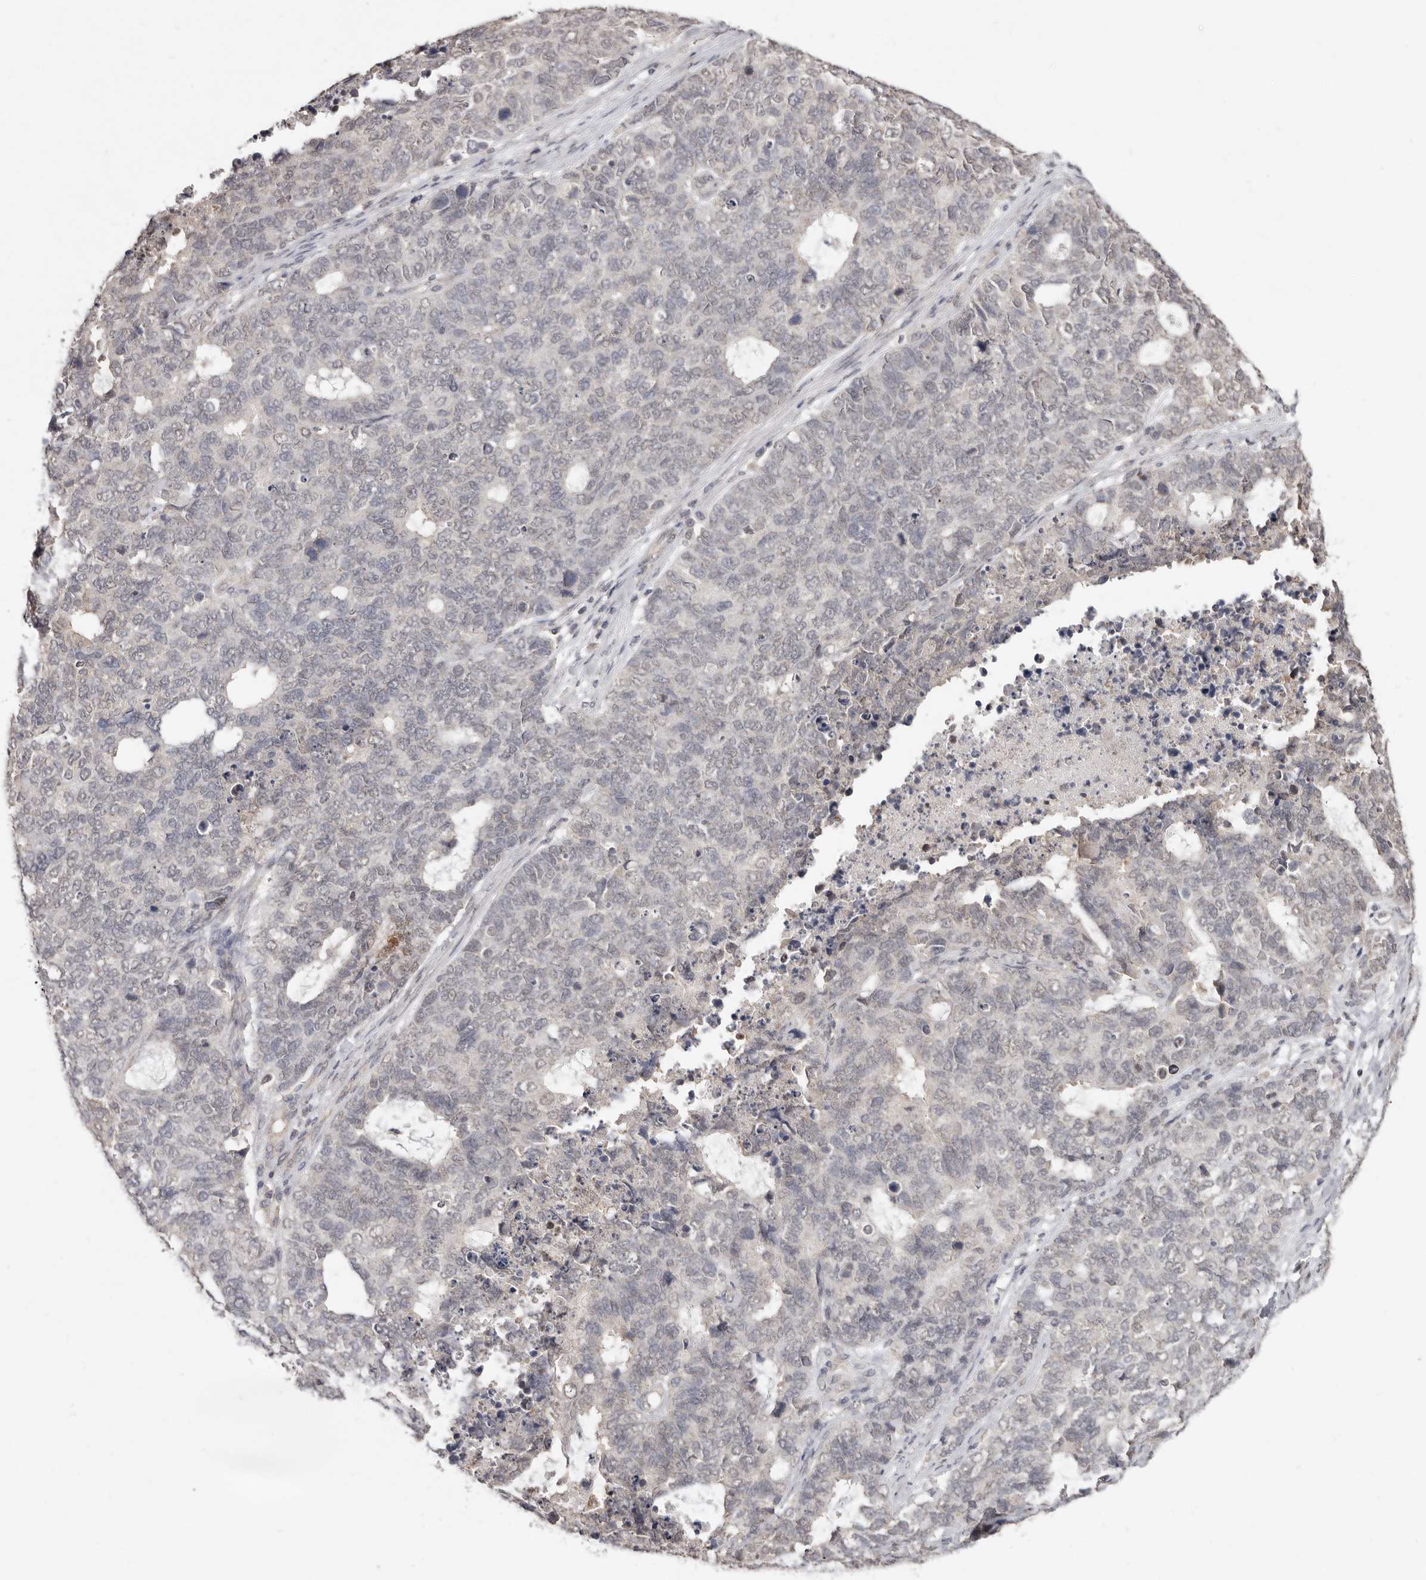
{"staining": {"intensity": "negative", "quantity": "none", "location": "none"}, "tissue": "cervical cancer", "cell_type": "Tumor cells", "image_type": "cancer", "snomed": [{"axis": "morphology", "description": "Squamous cell carcinoma, NOS"}, {"axis": "topography", "description": "Cervix"}], "caption": "There is no significant positivity in tumor cells of squamous cell carcinoma (cervical).", "gene": "LINGO2", "patient": {"sex": "female", "age": 63}}